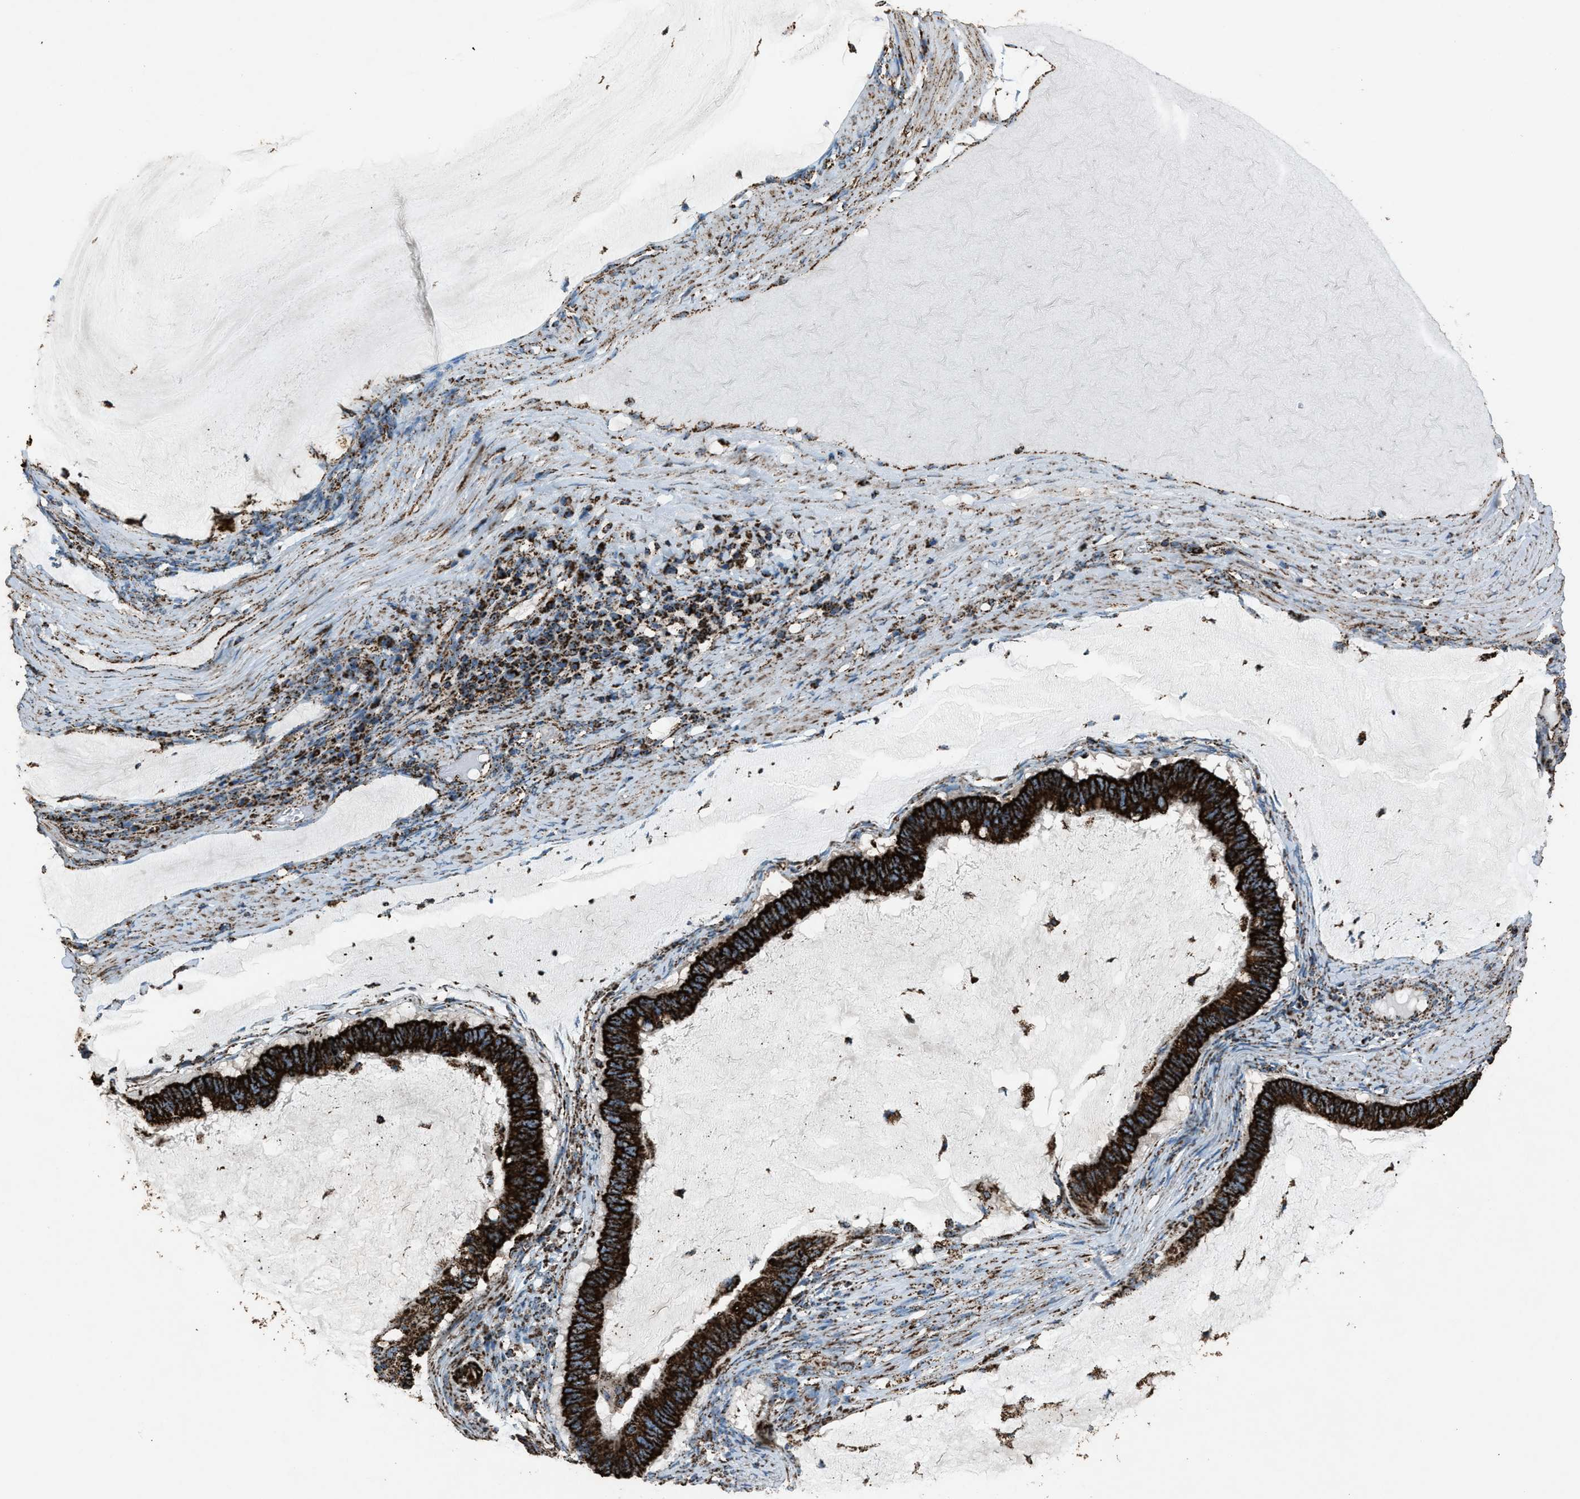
{"staining": {"intensity": "strong", "quantity": ">75%", "location": "cytoplasmic/membranous"}, "tissue": "ovarian cancer", "cell_type": "Tumor cells", "image_type": "cancer", "snomed": [{"axis": "morphology", "description": "Cystadenocarcinoma, mucinous, NOS"}, {"axis": "topography", "description": "Ovary"}], "caption": "Ovarian cancer (mucinous cystadenocarcinoma) was stained to show a protein in brown. There is high levels of strong cytoplasmic/membranous positivity in about >75% of tumor cells.", "gene": "MDH2", "patient": {"sex": "female", "age": 61}}